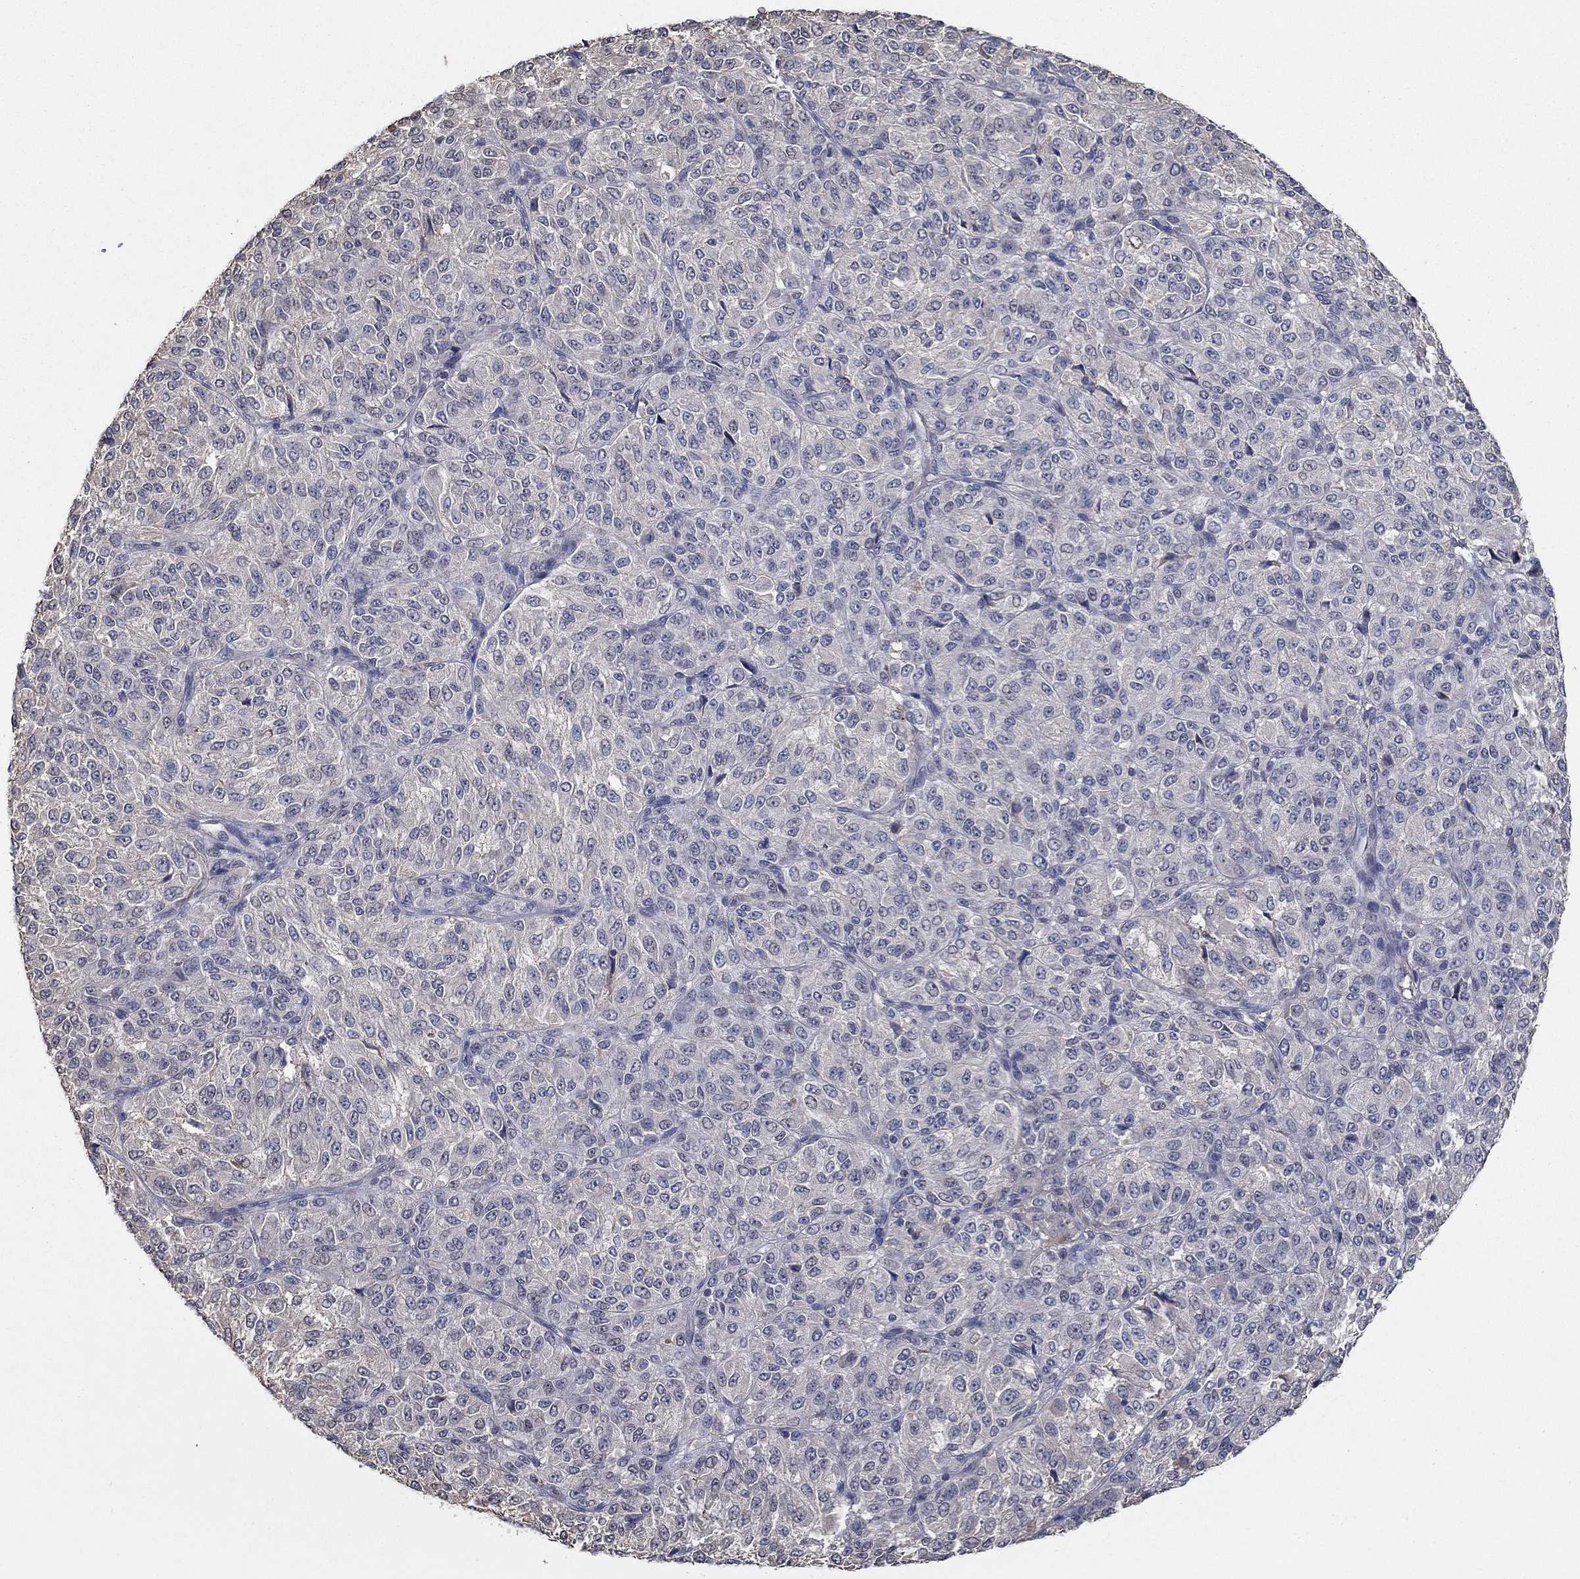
{"staining": {"intensity": "negative", "quantity": "none", "location": "none"}, "tissue": "melanoma", "cell_type": "Tumor cells", "image_type": "cancer", "snomed": [{"axis": "morphology", "description": "Malignant melanoma, Metastatic site"}, {"axis": "topography", "description": "Brain"}], "caption": "This is an IHC micrograph of melanoma. There is no expression in tumor cells.", "gene": "IL10", "patient": {"sex": "female", "age": 56}}